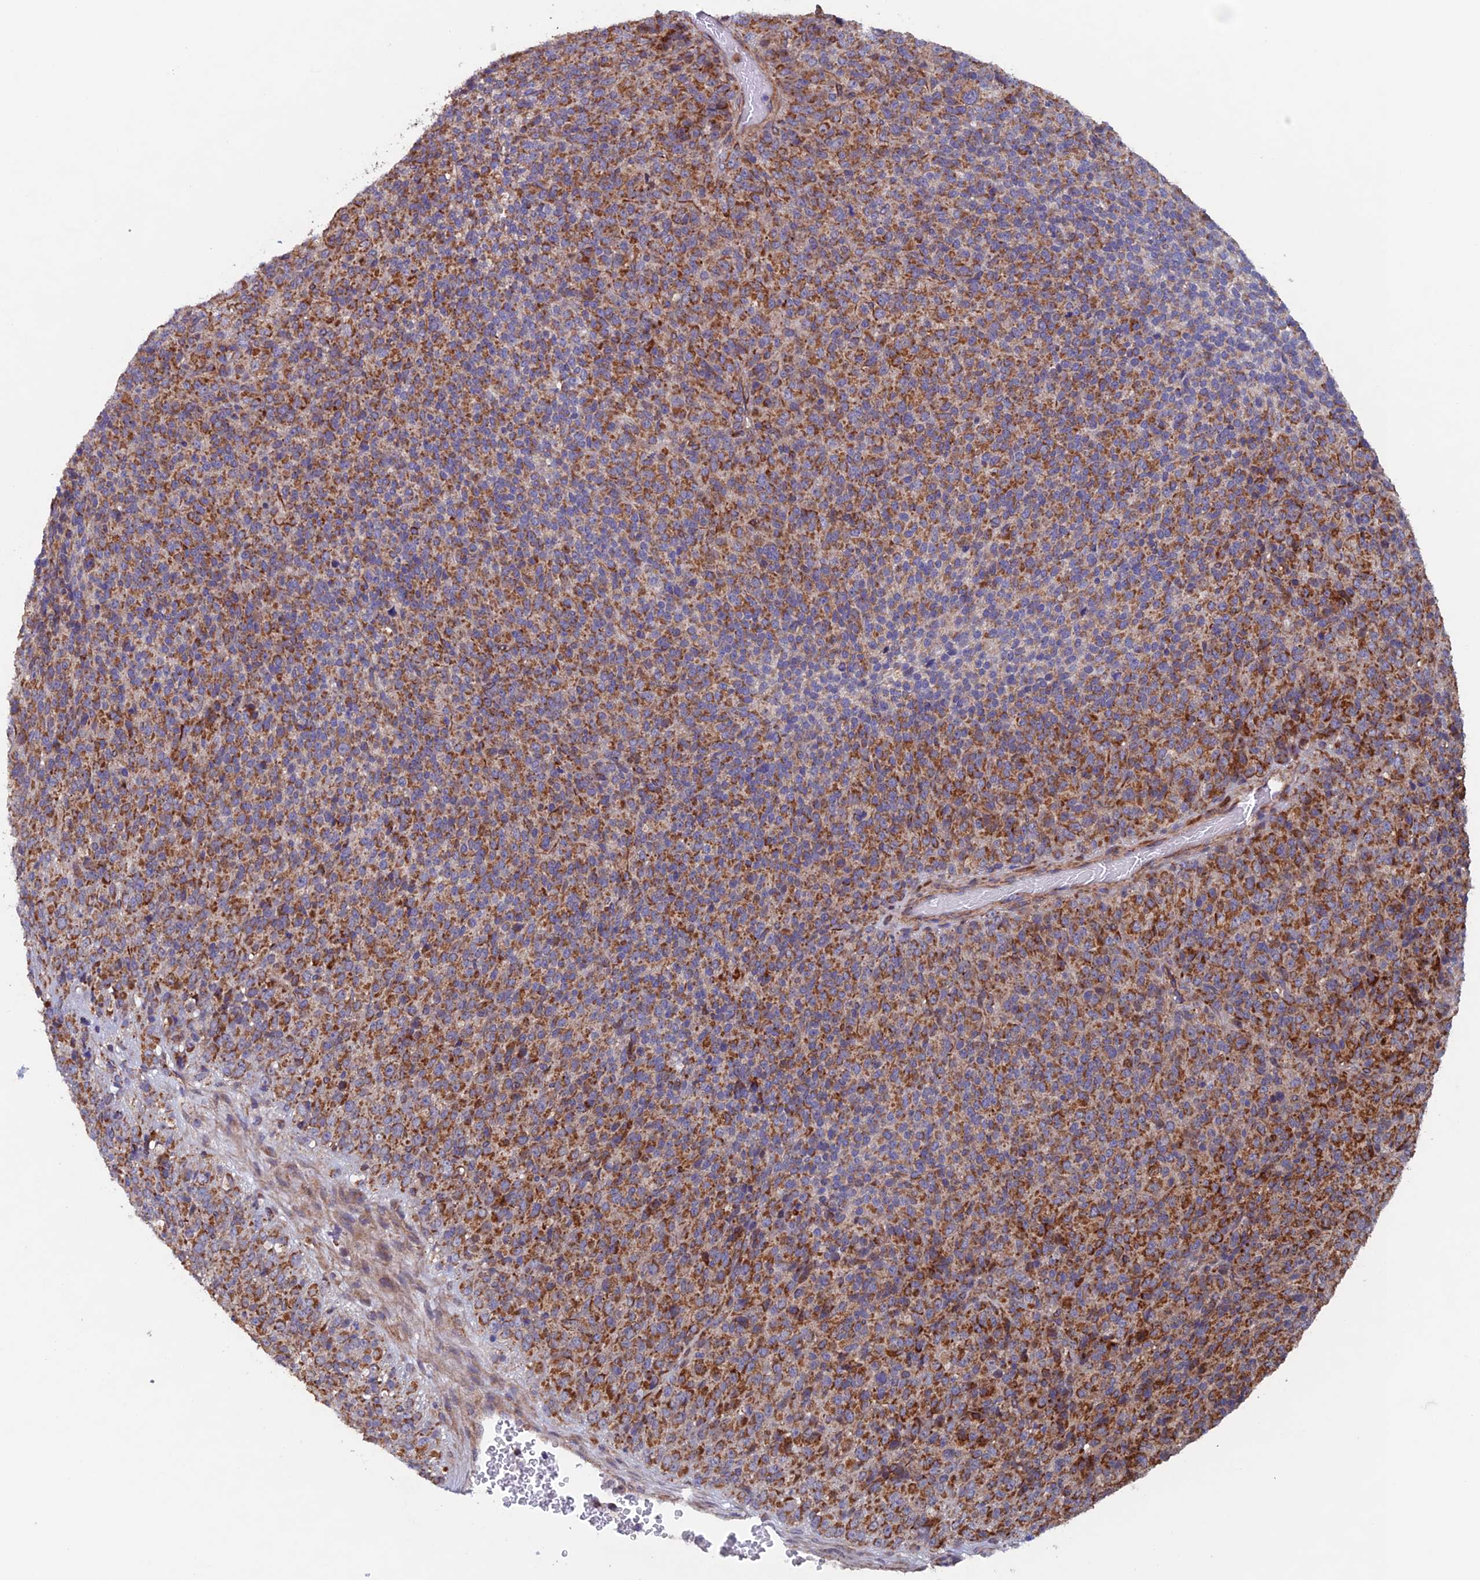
{"staining": {"intensity": "moderate", "quantity": ">75%", "location": "cytoplasmic/membranous"}, "tissue": "melanoma", "cell_type": "Tumor cells", "image_type": "cancer", "snomed": [{"axis": "morphology", "description": "Malignant melanoma, Metastatic site"}, {"axis": "topography", "description": "Brain"}], "caption": "Immunohistochemistry histopathology image of neoplastic tissue: melanoma stained using IHC demonstrates medium levels of moderate protein expression localized specifically in the cytoplasmic/membranous of tumor cells, appearing as a cytoplasmic/membranous brown color.", "gene": "MRPL1", "patient": {"sex": "female", "age": 56}}